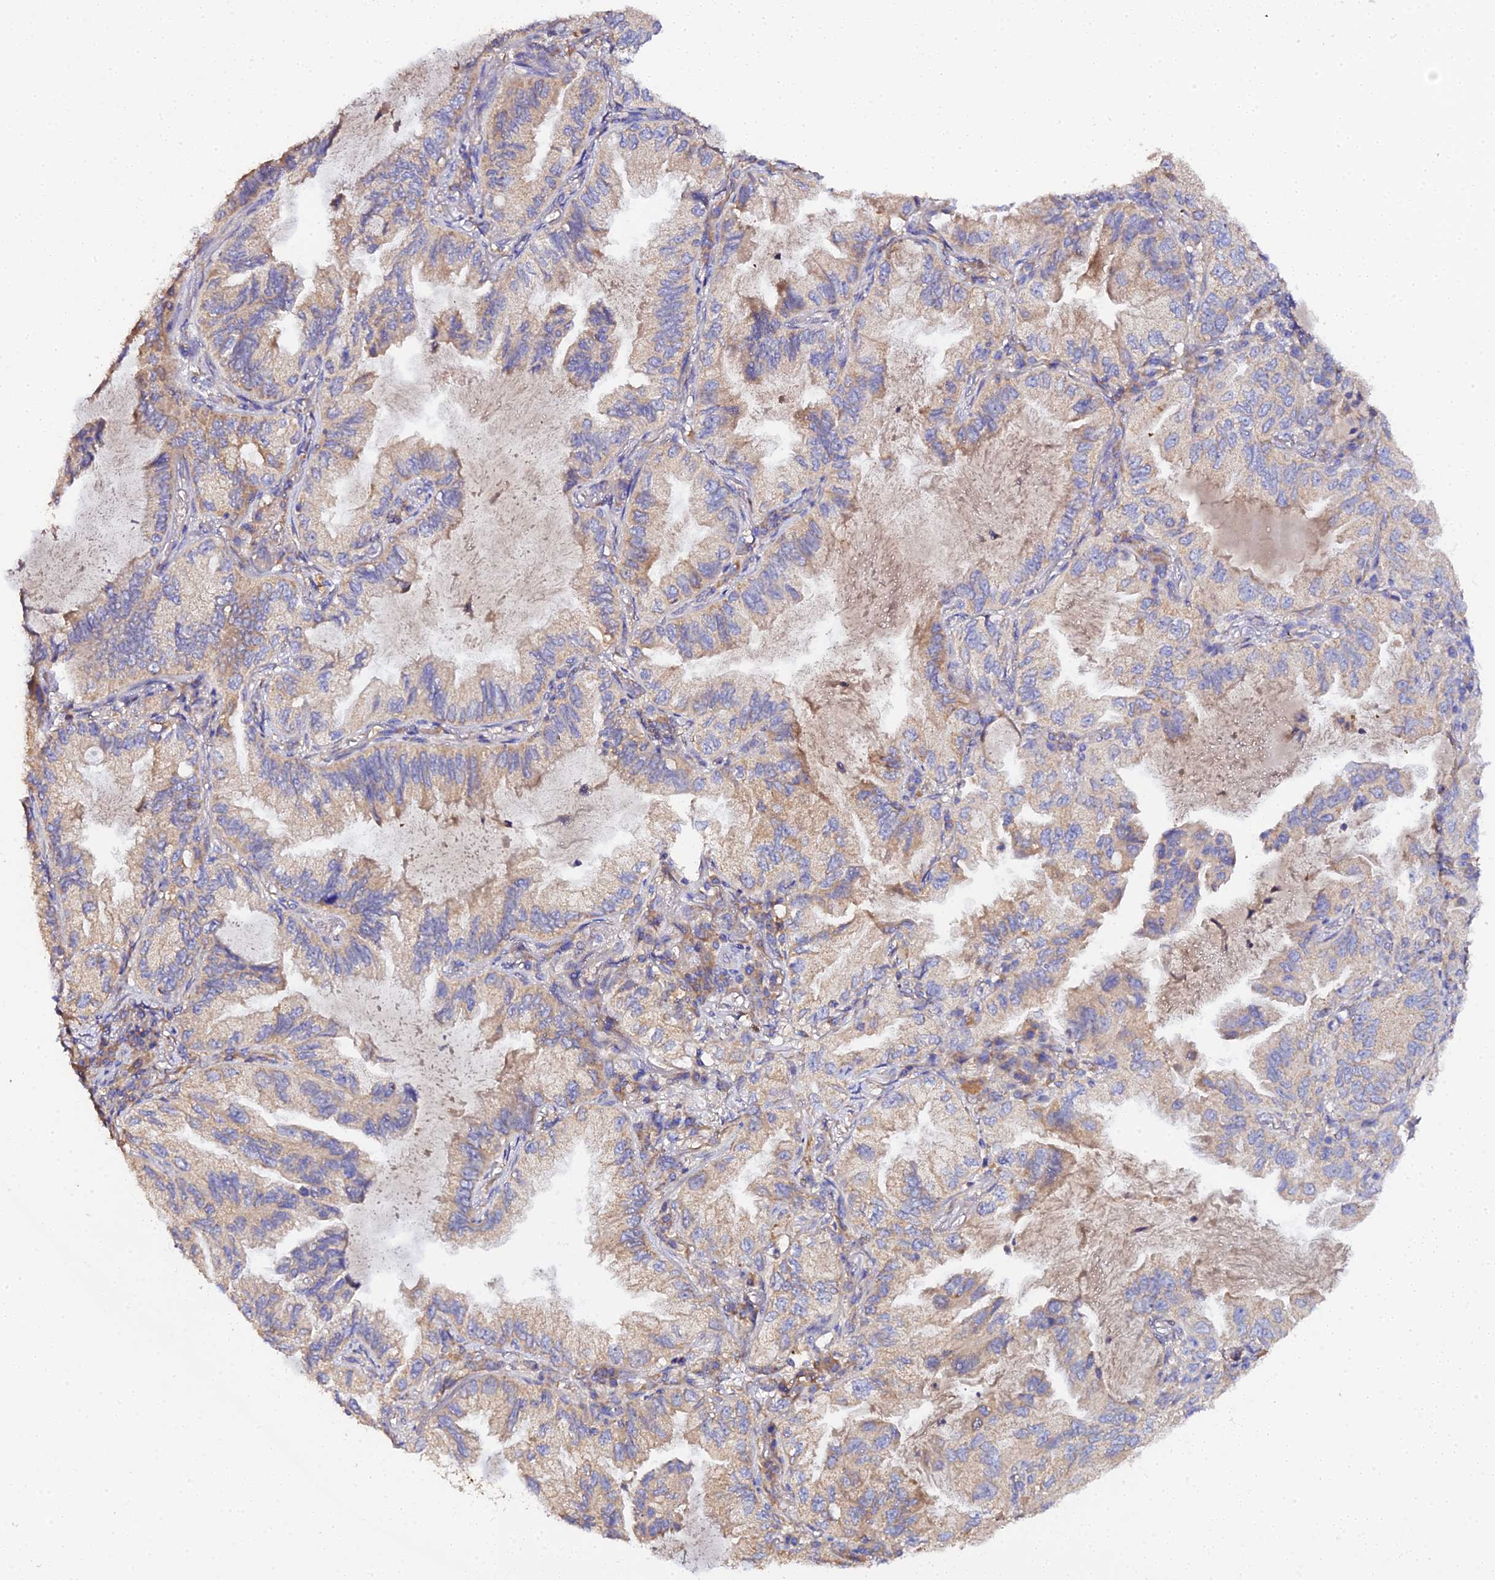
{"staining": {"intensity": "weak", "quantity": "25%-75%", "location": "cytoplasmic/membranous"}, "tissue": "lung cancer", "cell_type": "Tumor cells", "image_type": "cancer", "snomed": [{"axis": "morphology", "description": "Adenocarcinoma, NOS"}, {"axis": "topography", "description": "Lung"}], "caption": "Immunohistochemical staining of human adenocarcinoma (lung) demonstrates low levels of weak cytoplasmic/membranous protein expression in approximately 25%-75% of tumor cells.", "gene": "SCX", "patient": {"sex": "female", "age": 69}}